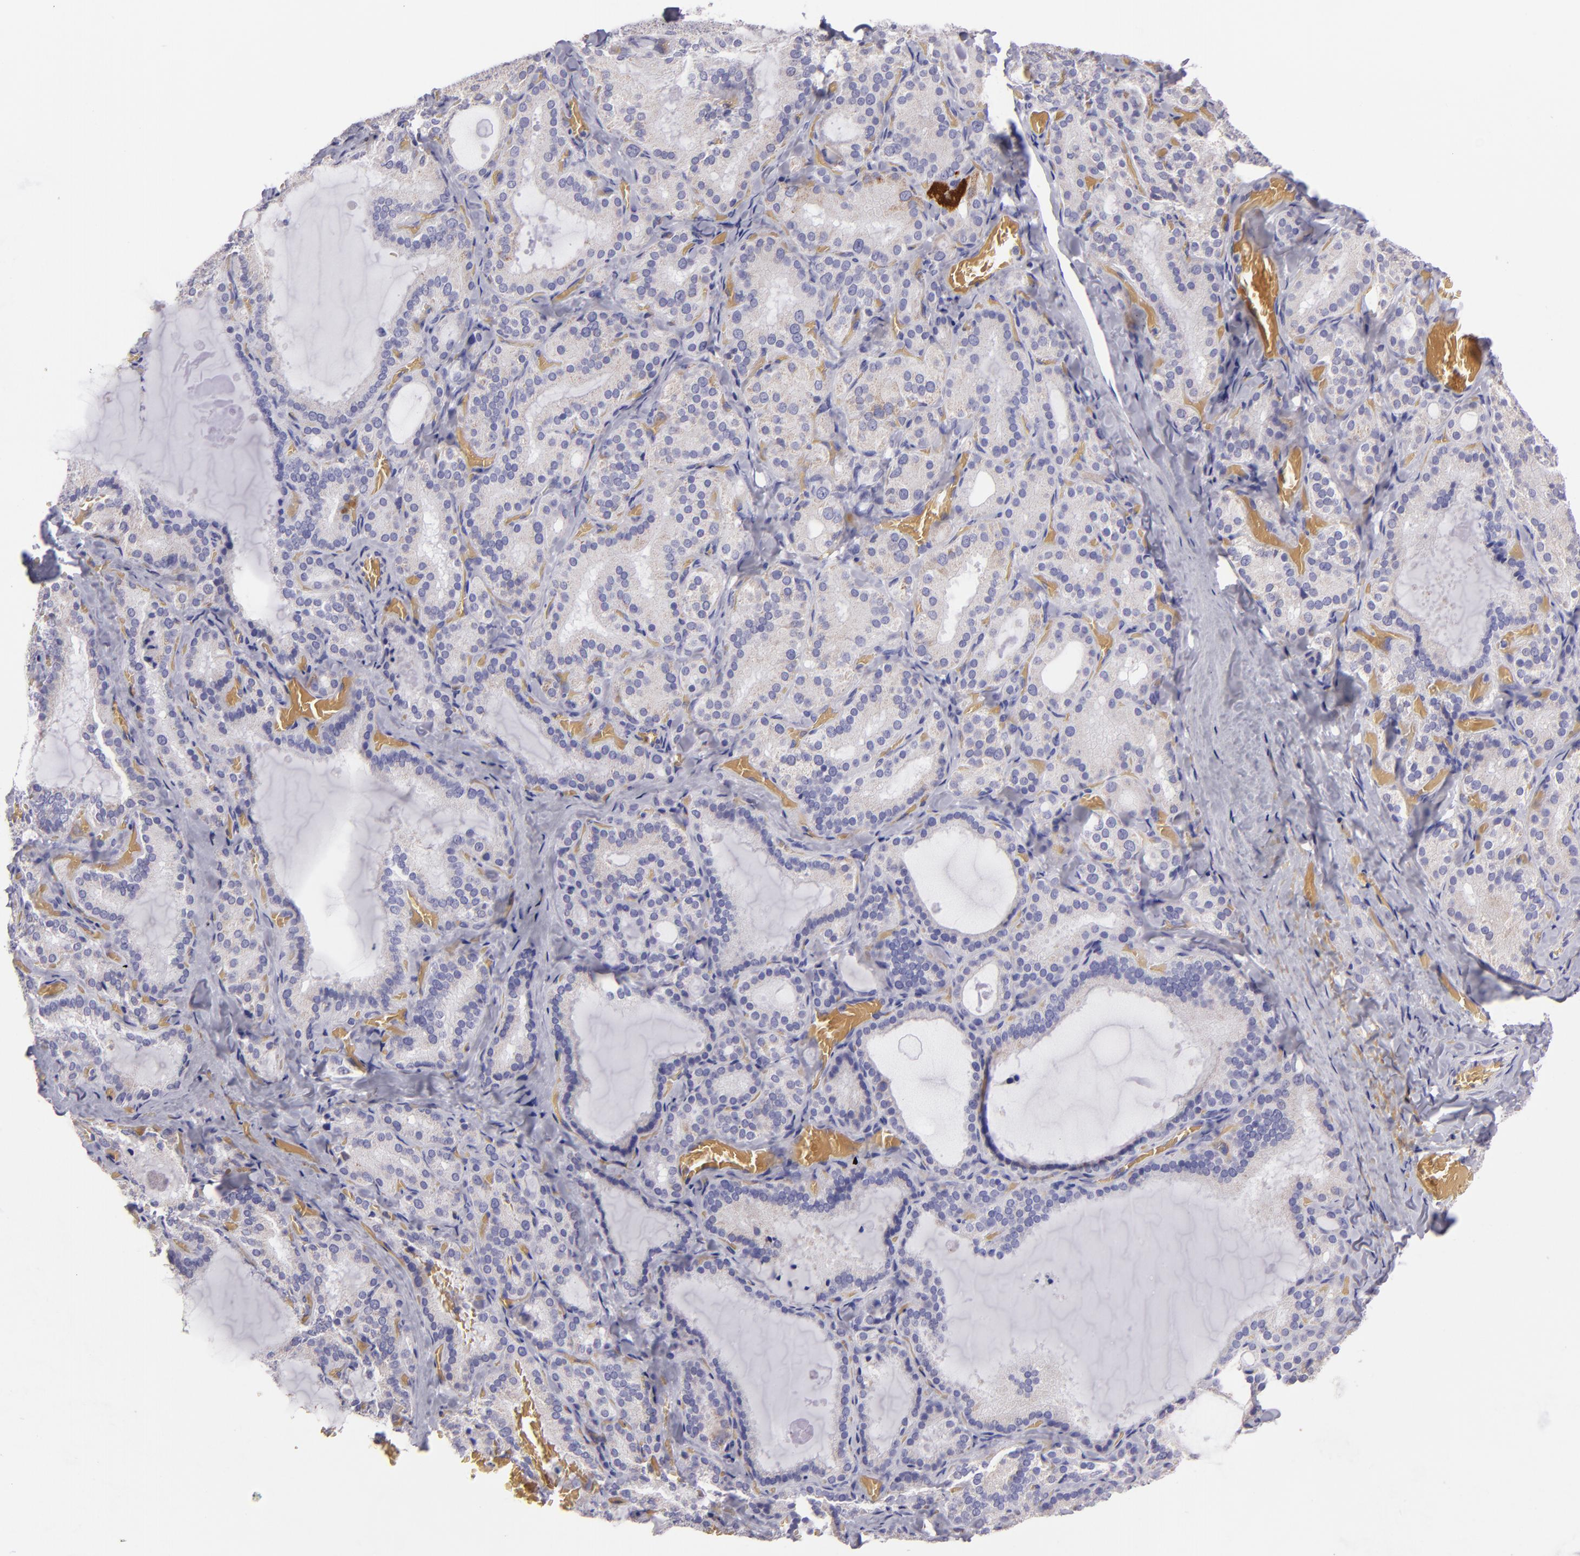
{"staining": {"intensity": "weak", "quantity": "<25%", "location": "cytoplasmic/membranous"}, "tissue": "thyroid gland", "cell_type": "Glandular cells", "image_type": "normal", "snomed": [{"axis": "morphology", "description": "Normal tissue, NOS"}, {"axis": "topography", "description": "Thyroid gland"}], "caption": "Immunohistochemistry micrograph of normal thyroid gland: thyroid gland stained with DAB (3,3'-diaminobenzidine) reveals no significant protein positivity in glandular cells.", "gene": "HSPD1", "patient": {"sex": "female", "age": 33}}